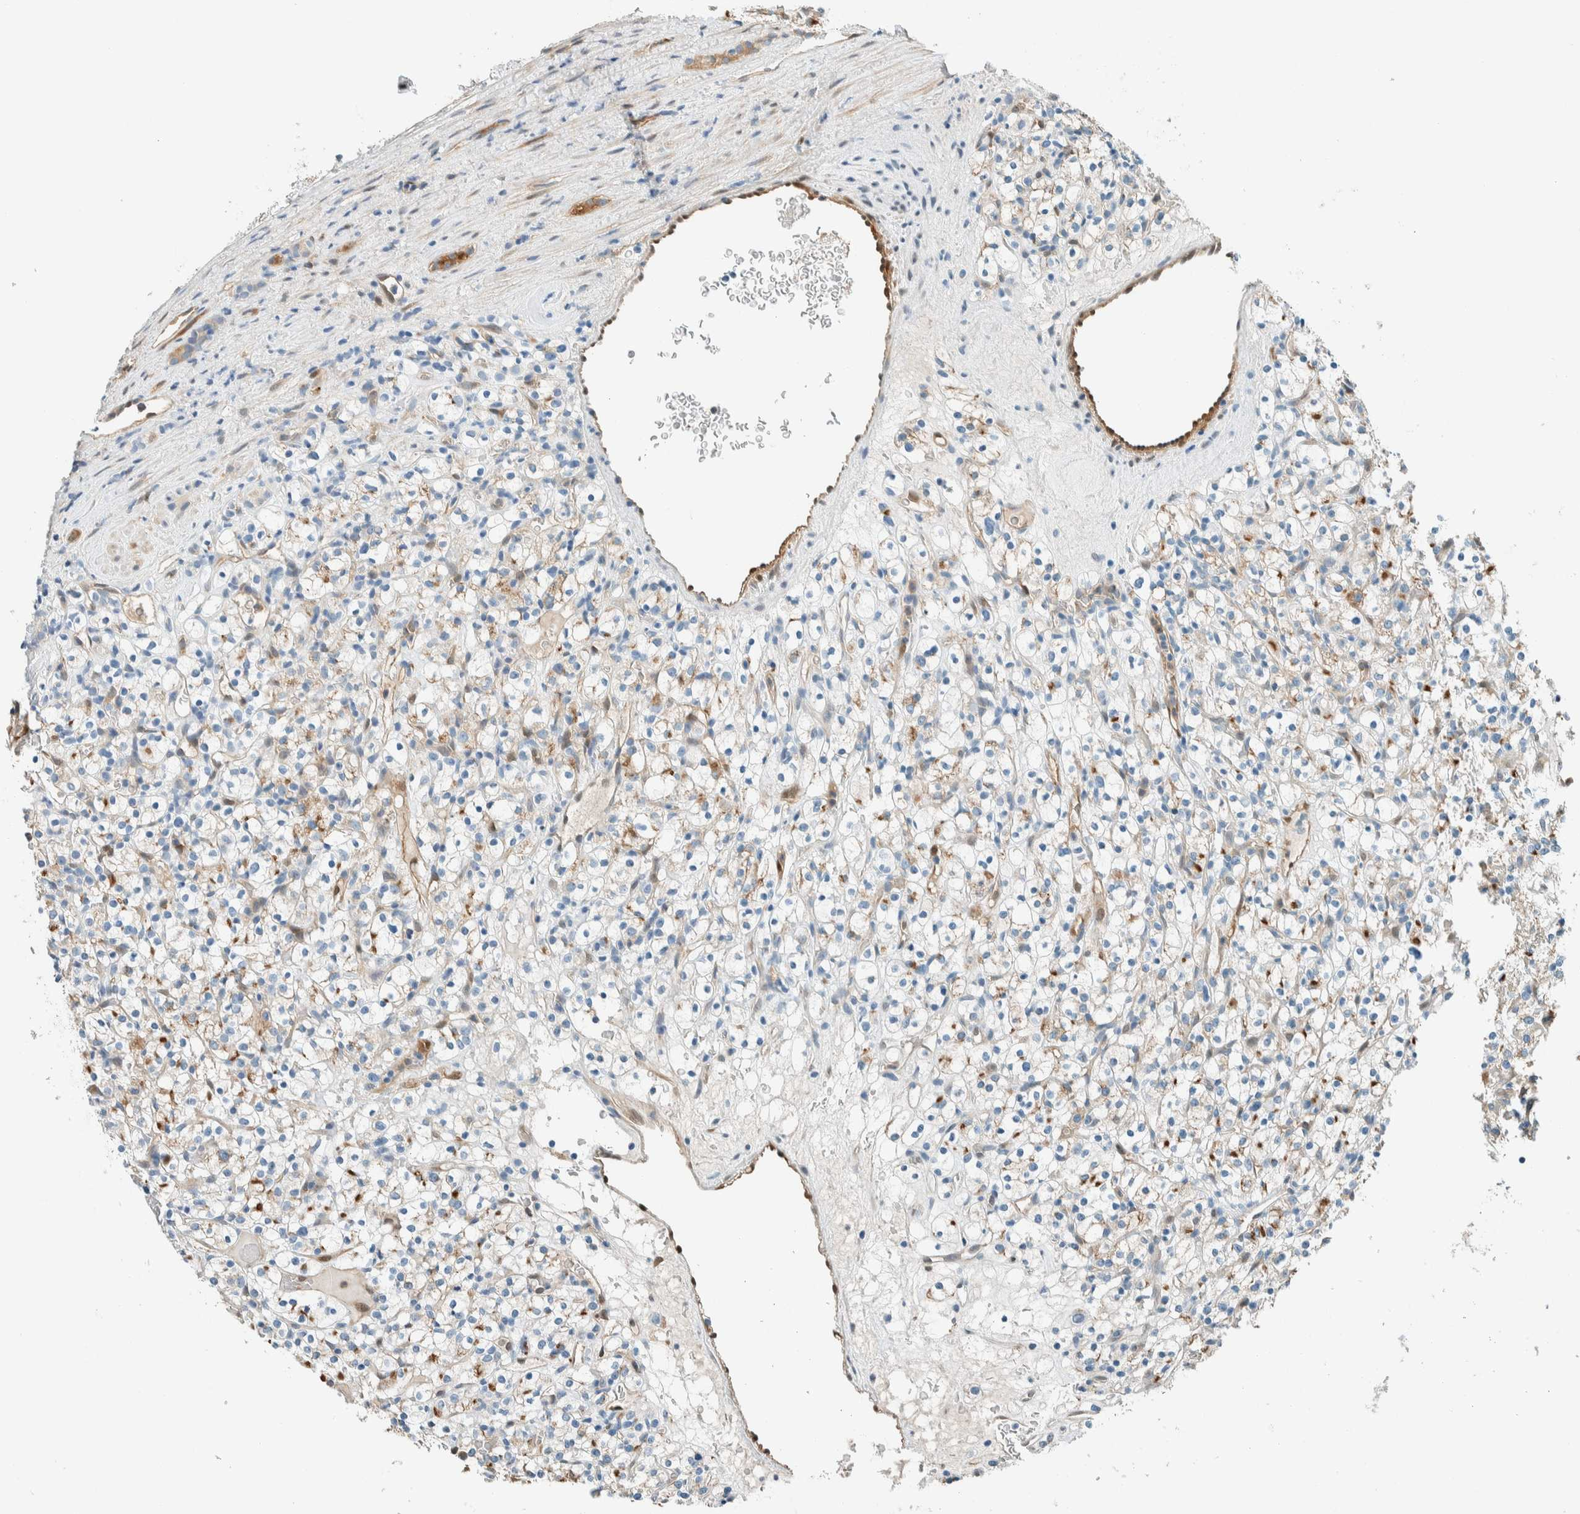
{"staining": {"intensity": "moderate", "quantity": "25%-75%", "location": "cytoplasmic/membranous"}, "tissue": "renal cancer", "cell_type": "Tumor cells", "image_type": "cancer", "snomed": [{"axis": "morphology", "description": "Normal tissue, NOS"}, {"axis": "morphology", "description": "Adenocarcinoma, NOS"}, {"axis": "topography", "description": "Kidney"}], "caption": "This micrograph exhibits renal cancer (adenocarcinoma) stained with immunohistochemistry to label a protein in brown. The cytoplasmic/membranous of tumor cells show moderate positivity for the protein. Nuclei are counter-stained blue.", "gene": "NXN", "patient": {"sex": "female", "age": 72}}